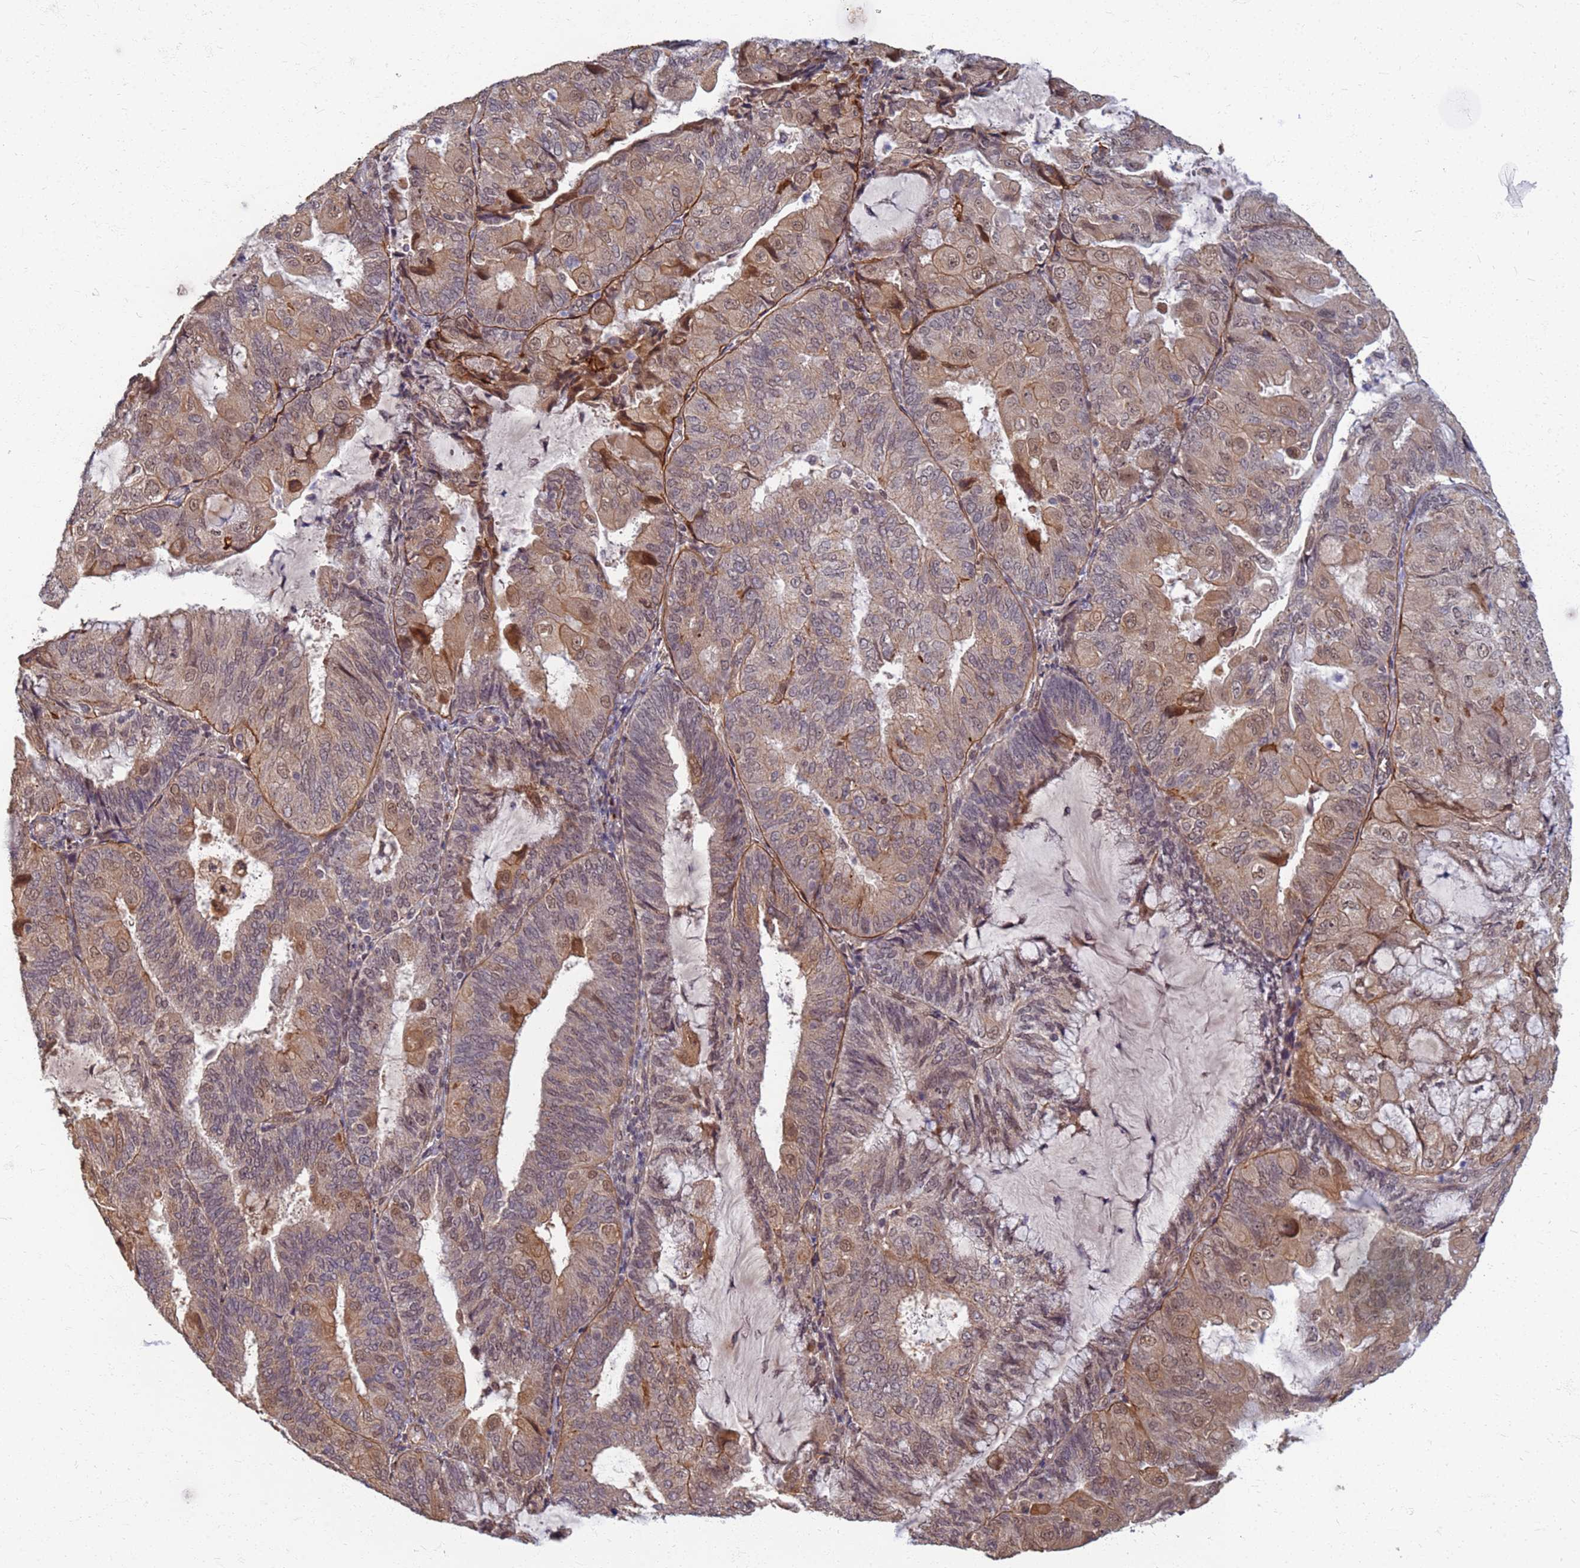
{"staining": {"intensity": "moderate", "quantity": "25%-75%", "location": "cytoplasmic/membranous,nuclear"}, "tissue": "endometrial cancer", "cell_type": "Tumor cells", "image_type": "cancer", "snomed": [{"axis": "morphology", "description": "Adenocarcinoma, NOS"}, {"axis": "topography", "description": "Endometrium"}], "caption": "About 25%-75% of tumor cells in endometrial cancer (adenocarcinoma) demonstrate moderate cytoplasmic/membranous and nuclear protein staining as visualized by brown immunohistochemical staining.", "gene": "ITGB4", "patient": {"sex": "female", "age": 81}}